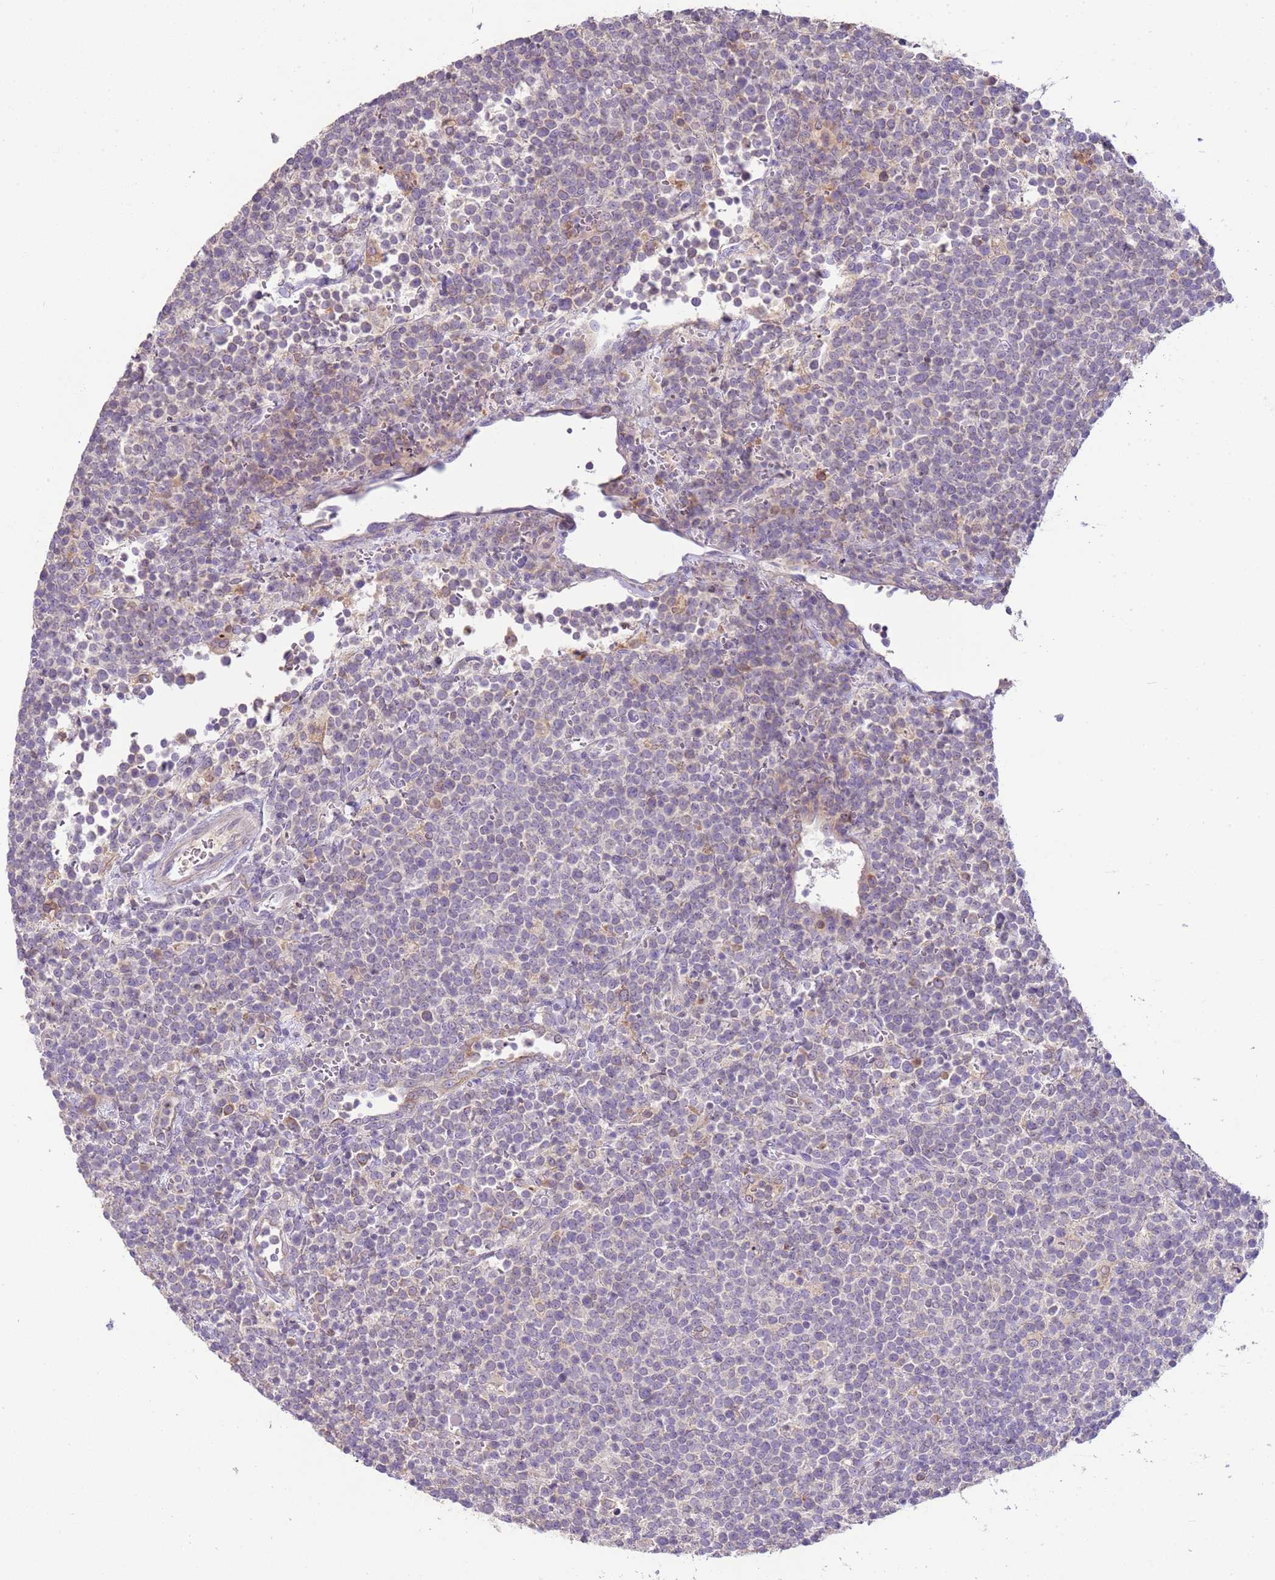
{"staining": {"intensity": "negative", "quantity": "none", "location": "none"}, "tissue": "lymphoma", "cell_type": "Tumor cells", "image_type": "cancer", "snomed": [{"axis": "morphology", "description": "Malignant lymphoma, non-Hodgkin's type, High grade"}, {"axis": "topography", "description": "Lymph node"}], "caption": "Tumor cells are negative for brown protein staining in malignant lymphoma, non-Hodgkin's type (high-grade).", "gene": "IL2RG", "patient": {"sex": "male", "age": 61}}